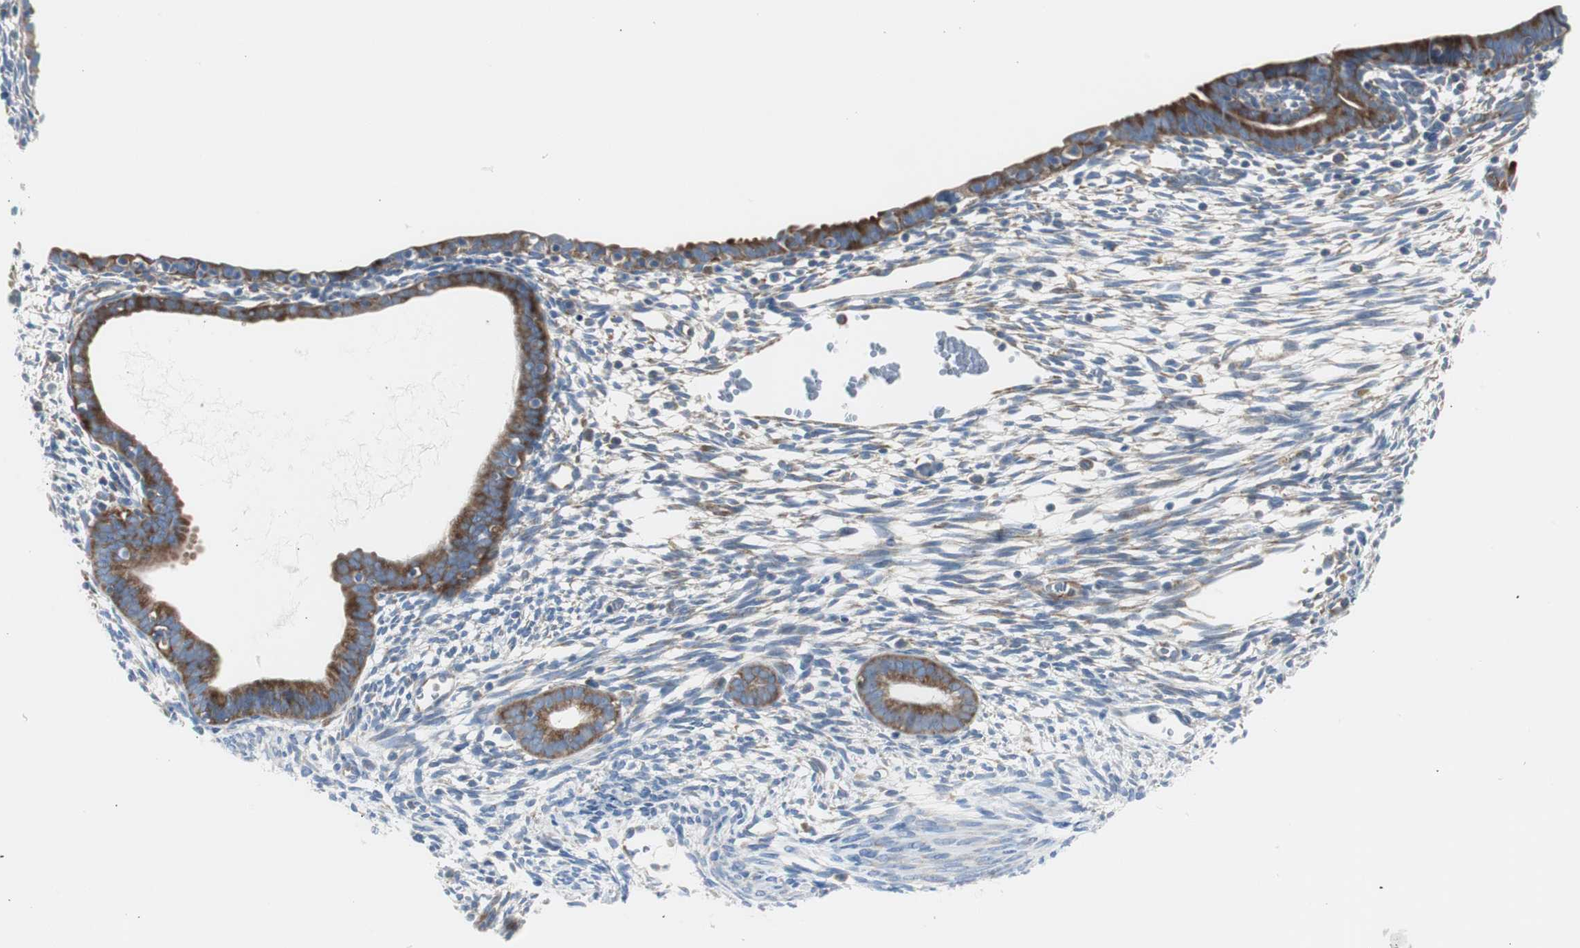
{"staining": {"intensity": "negative", "quantity": "none", "location": "none"}, "tissue": "endometrium", "cell_type": "Cells in endometrial stroma", "image_type": "normal", "snomed": [{"axis": "morphology", "description": "Normal tissue, NOS"}, {"axis": "morphology", "description": "Atrophy, NOS"}, {"axis": "topography", "description": "Uterus"}, {"axis": "topography", "description": "Endometrium"}], "caption": "An image of endometrium stained for a protein reveals no brown staining in cells in endometrial stroma.", "gene": "RPS12", "patient": {"sex": "female", "age": 68}}